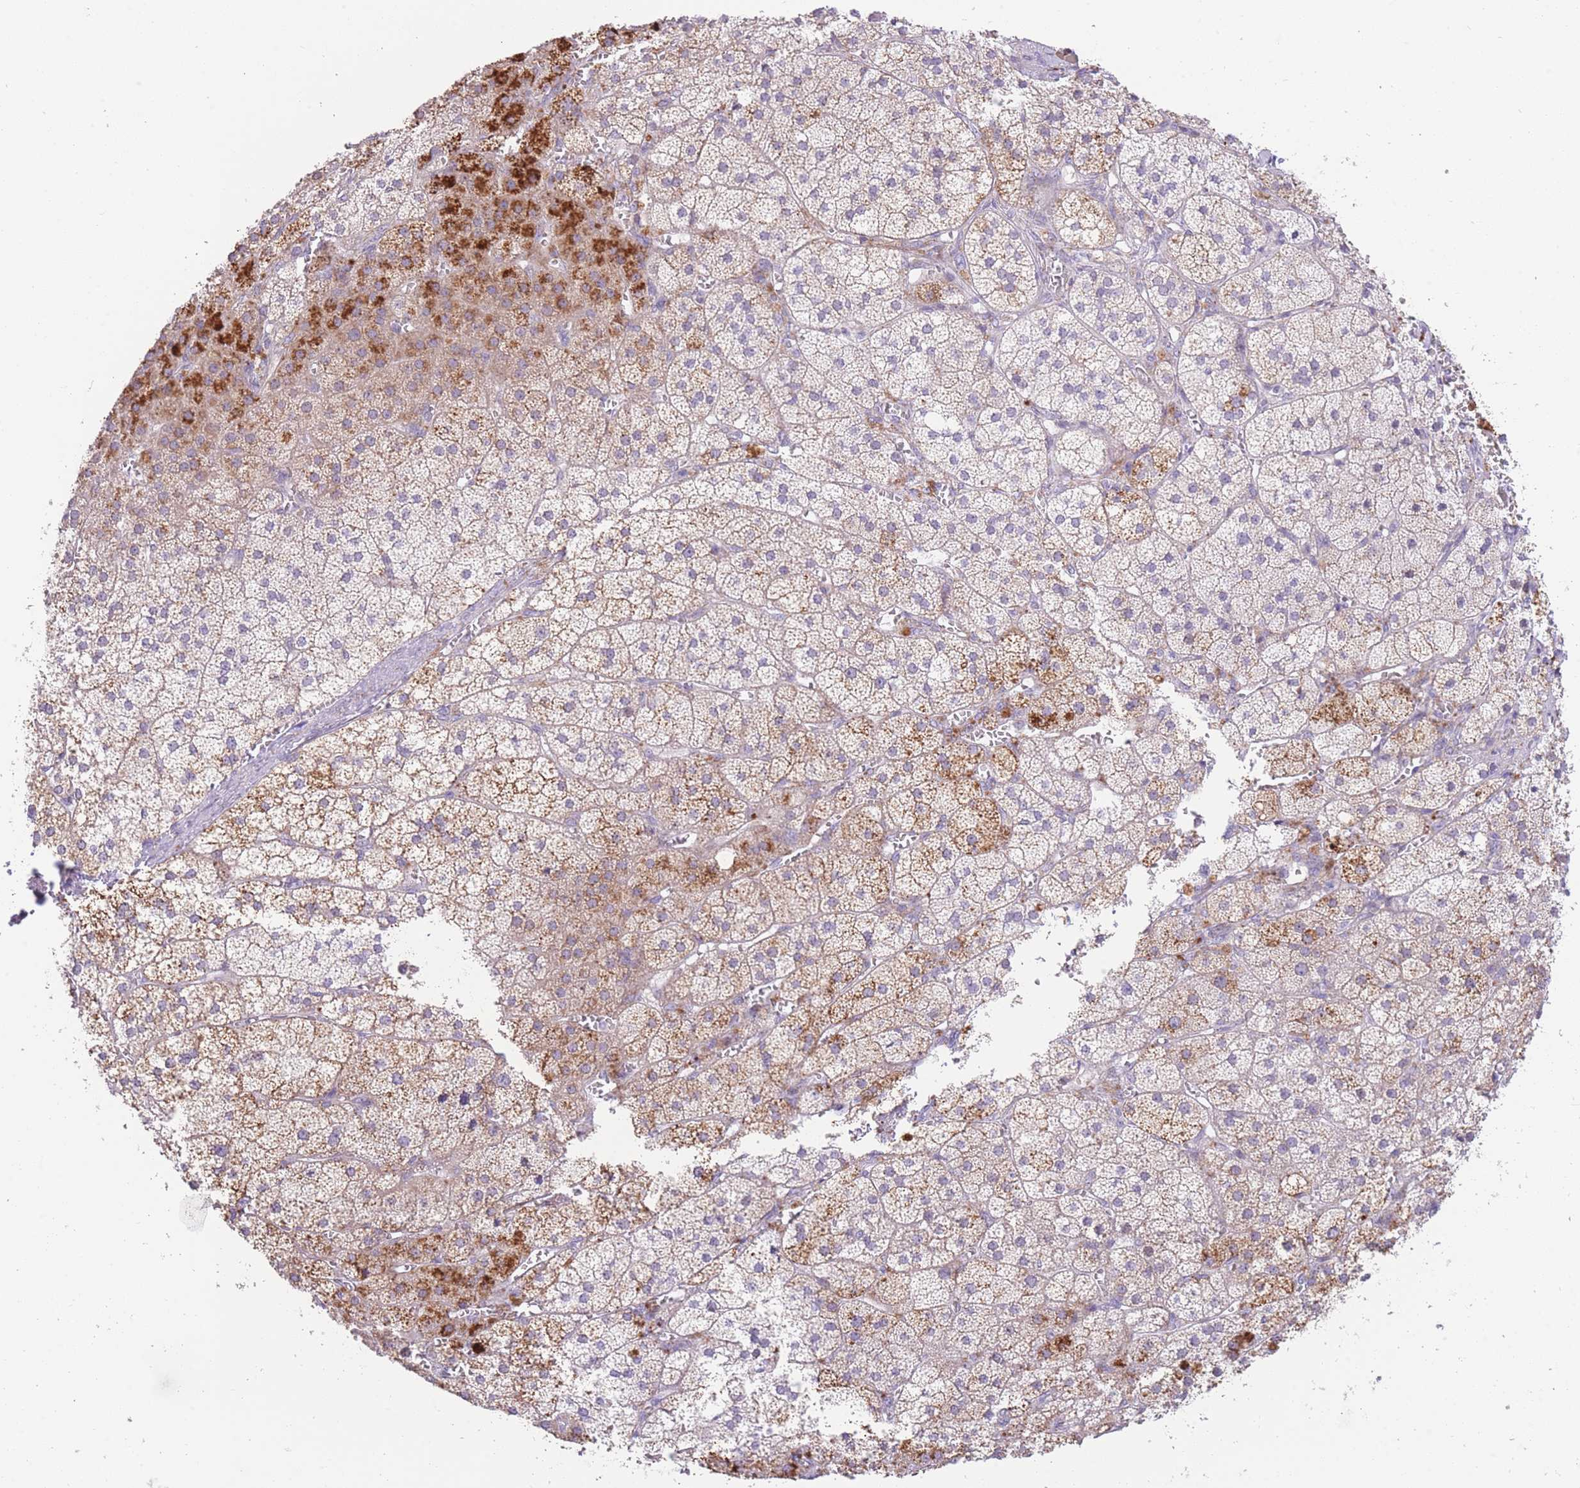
{"staining": {"intensity": "strong", "quantity": "25%-75%", "location": "cytoplasmic/membranous"}, "tissue": "adrenal gland", "cell_type": "Glandular cells", "image_type": "normal", "snomed": [{"axis": "morphology", "description": "Normal tissue, NOS"}, {"axis": "topography", "description": "Adrenal gland"}], "caption": "Immunohistochemistry of unremarkable human adrenal gland displays high levels of strong cytoplasmic/membranous expression in about 25%-75% of glandular cells.", "gene": "BOLA2B", "patient": {"sex": "female", "age": 52}}